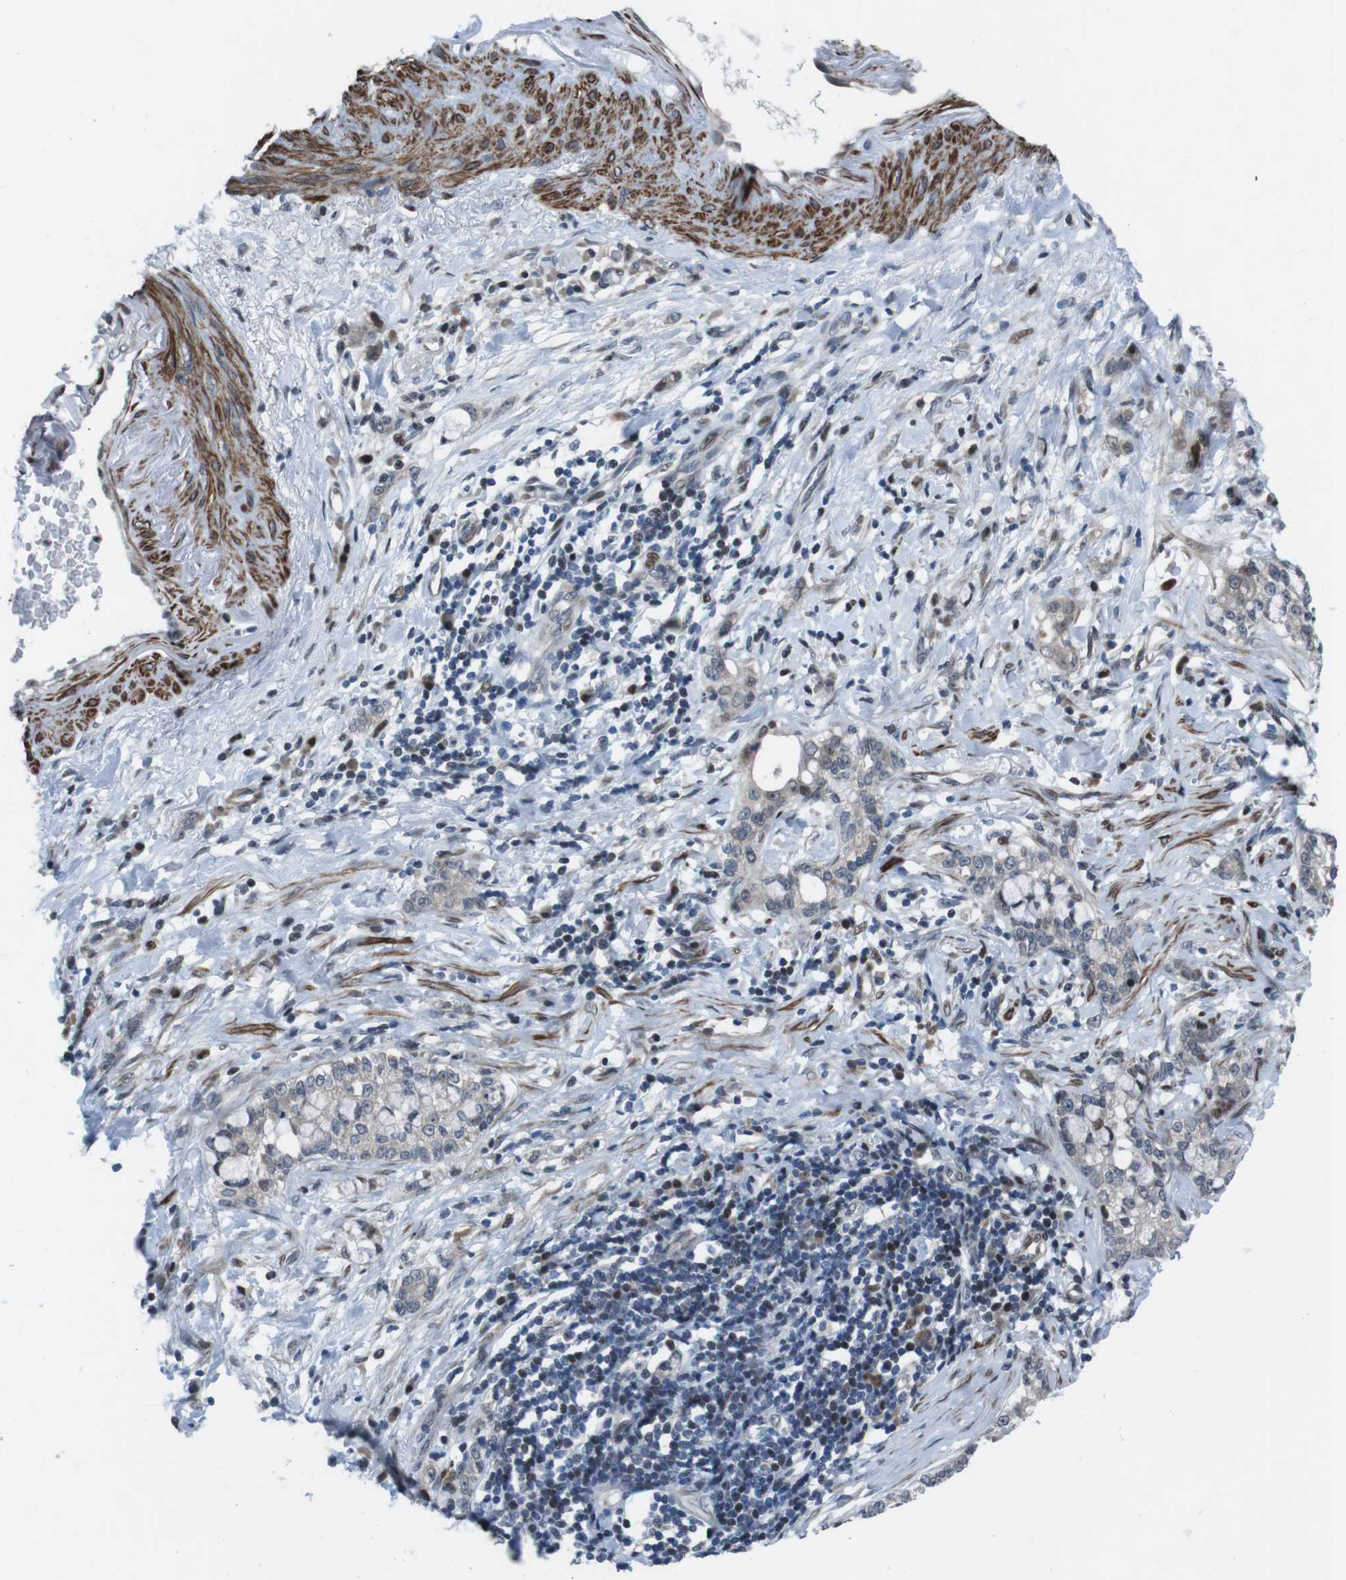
{"staining": {"intensity": "weak", "quantity": "25%-75%", "location": "cytoplasmic/membranous,nuclear"}, "tissue": "stomach cancer", "cell_type": "Tumor cells", "image_type": "cancer", "snomed": [{"axis": "morphology", "description": "Adenocarcinoma, NOS"}, {"axis": "topography", "description": "Stomach, lower"}], "caption": "Immunohistochemistry photomicrograph of human stomach adenocarcinoma stained for a protein (brown), which exhibits low levels of weak cytoplasmic/membranous and nuclear staining in about 25%-75% of tumor cells.", "gene": "PBRM1", "patient": {"sex": "male", "age": 88}}